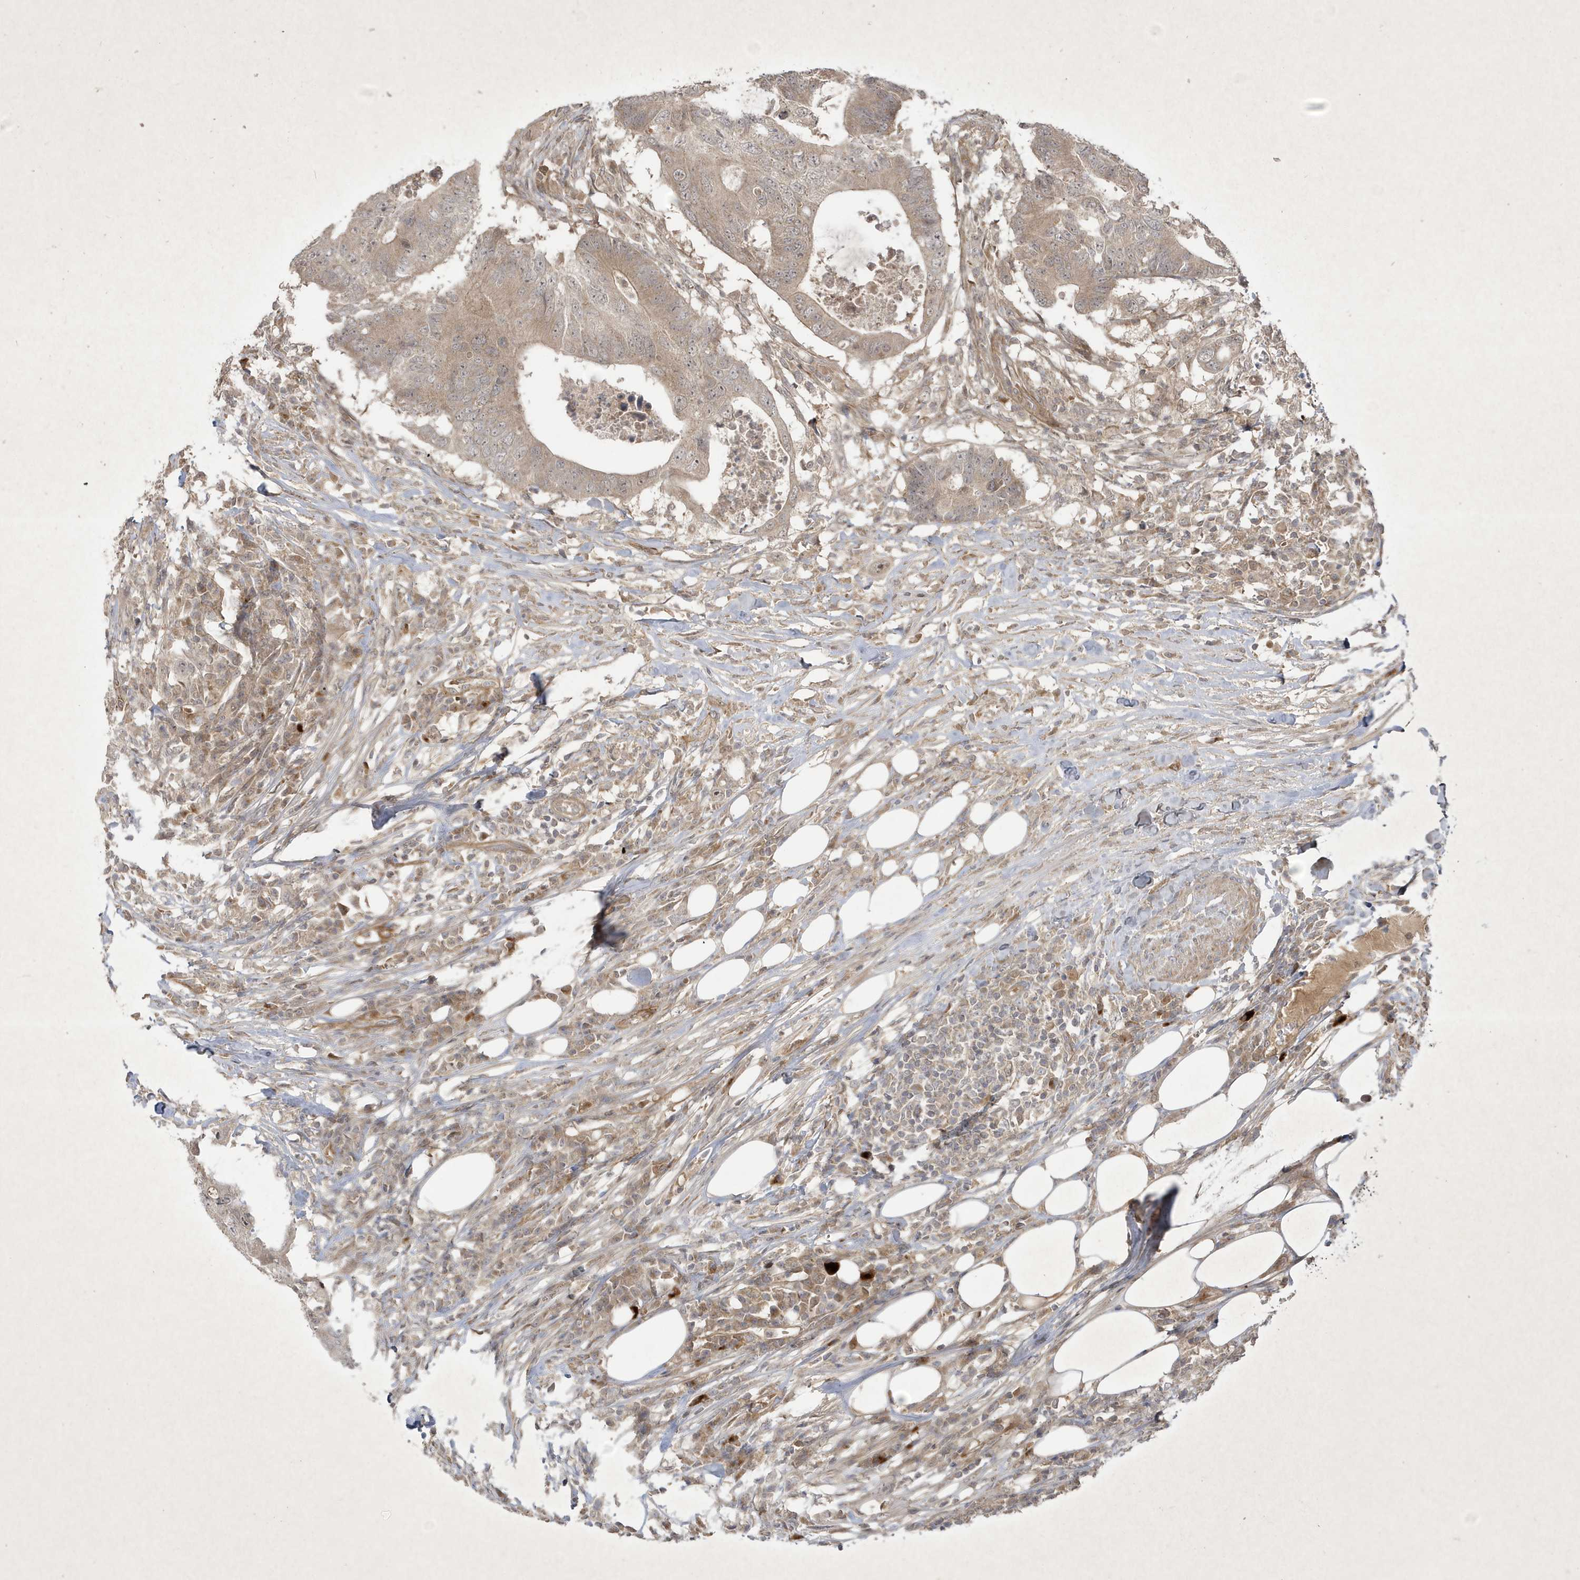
{"staining": {"intensity": "weak", "quantity": "25%-75%", "location": "cytoplasmic/membranous,nuclear"}, "tissue": "colorectal cancer", "cell_type": "Tumor cells", "image_type": "cancer", "snomed": [{"axis": "morphology", "description": "Adenocarcinoma, NOS"}, {"axis": "topography", "description": "Colon"}], "caption": "Tumor cells show weak cytoplasmic/membranous and nuclear positivity in approximately 25%-75% of cells in colorectal adenocarcinoma.", "gene": "FAM83C", "patient": {"sex": "male", "age": 71}}